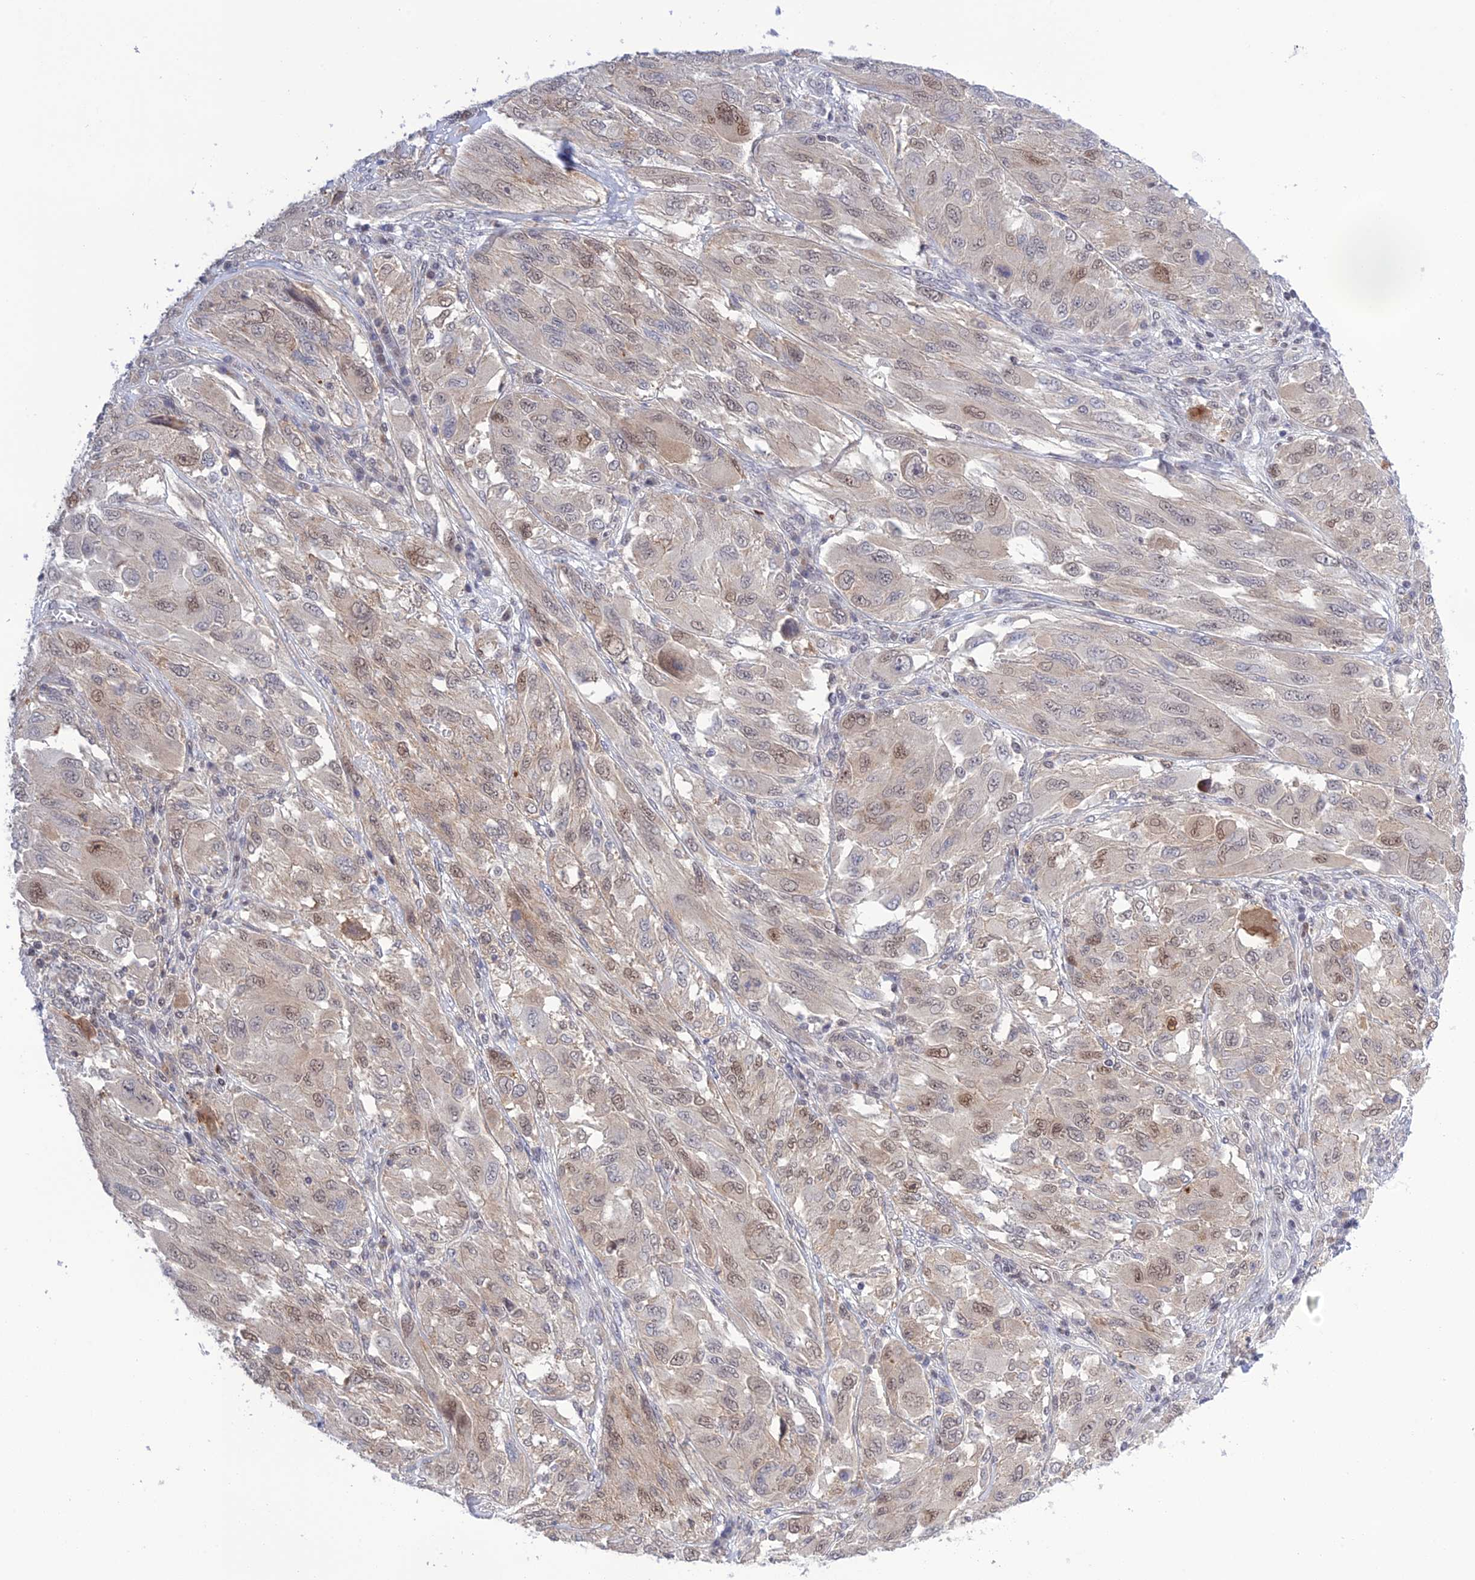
{"staining": {"intensity": "moderate", "quantity": "<25%", "location": "nuclear"}, "tissue": "melanoma", "cell_type": "Tumor cells", "image_type": "cancer", "snomed": [{"axis": "morphology", "description": "Malignant melanoma, NOS"}, {"axis": "topography", "description": "Skin"}], "caption": "Protein positivity by IHC demonstrates moderate nuclear staining in about <25% of tumor cells in melanoma.", "gene": "TCEA1", "patient": {"sex": "female", "age": 91}}